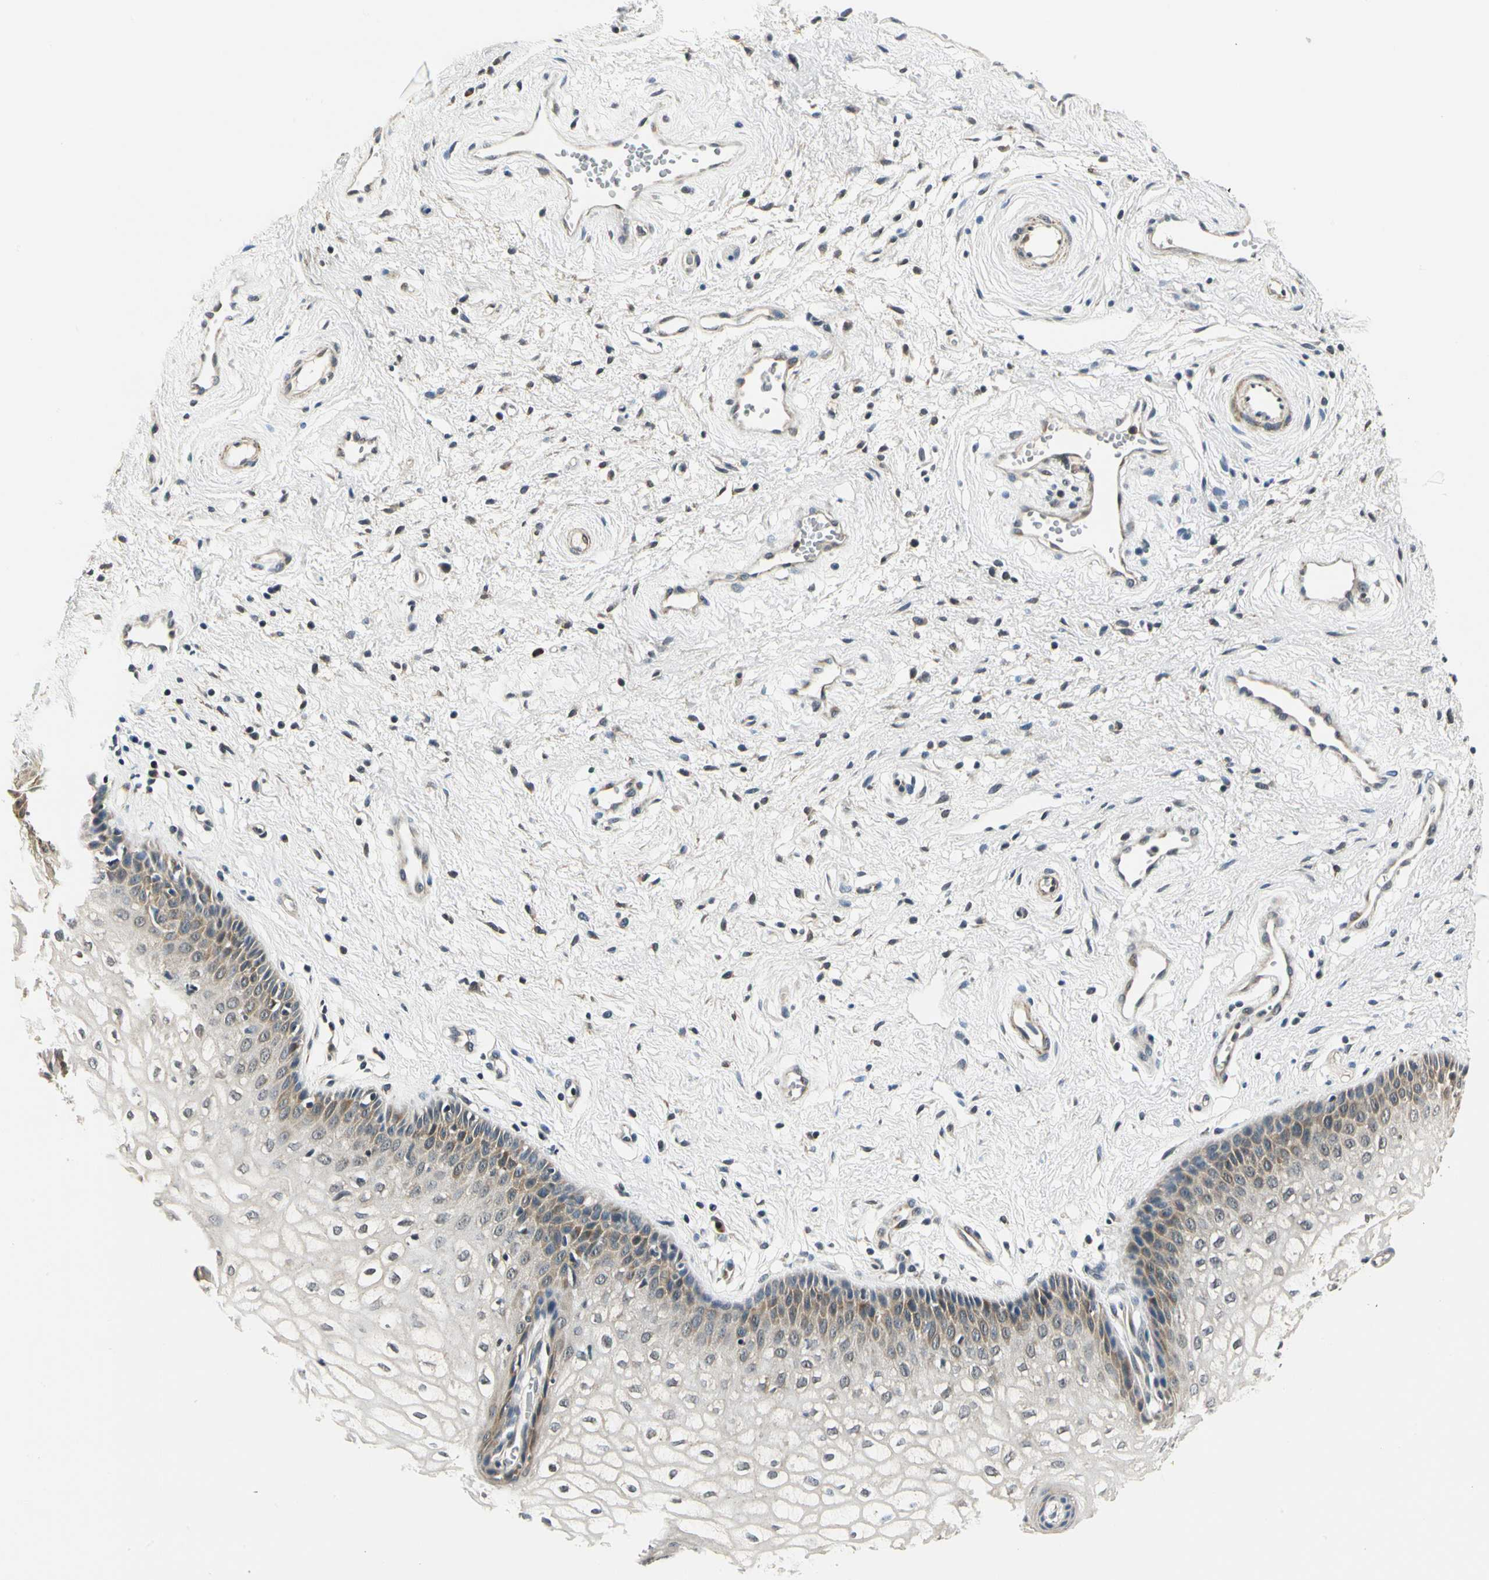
{"staining": {"intensity": "weak", "quantity": "<25%", "location": "cytoplasmic/membranous"}, "tissue": "vagina", "cell_type": "Squamous epithelial cells", "image_type": "normal", "snomed": [{"axis": "morphology", "description": "Normal tissue, NOS"}, {"axis": "topography", "description": "Vagina"}], "caption": "A histopathology image of vagina stained for a protein demonstrates no brown staining in squamous epithelial cells. The staining was performed using DAB (3,3'-diaminobenzidine) to visualize the protein expression in brown, while the nuclei were stained in blue with hematoxylin (Magnification: 20x).", "gene": "PDK2", "patient": {"sex": "female", "age": 34}}